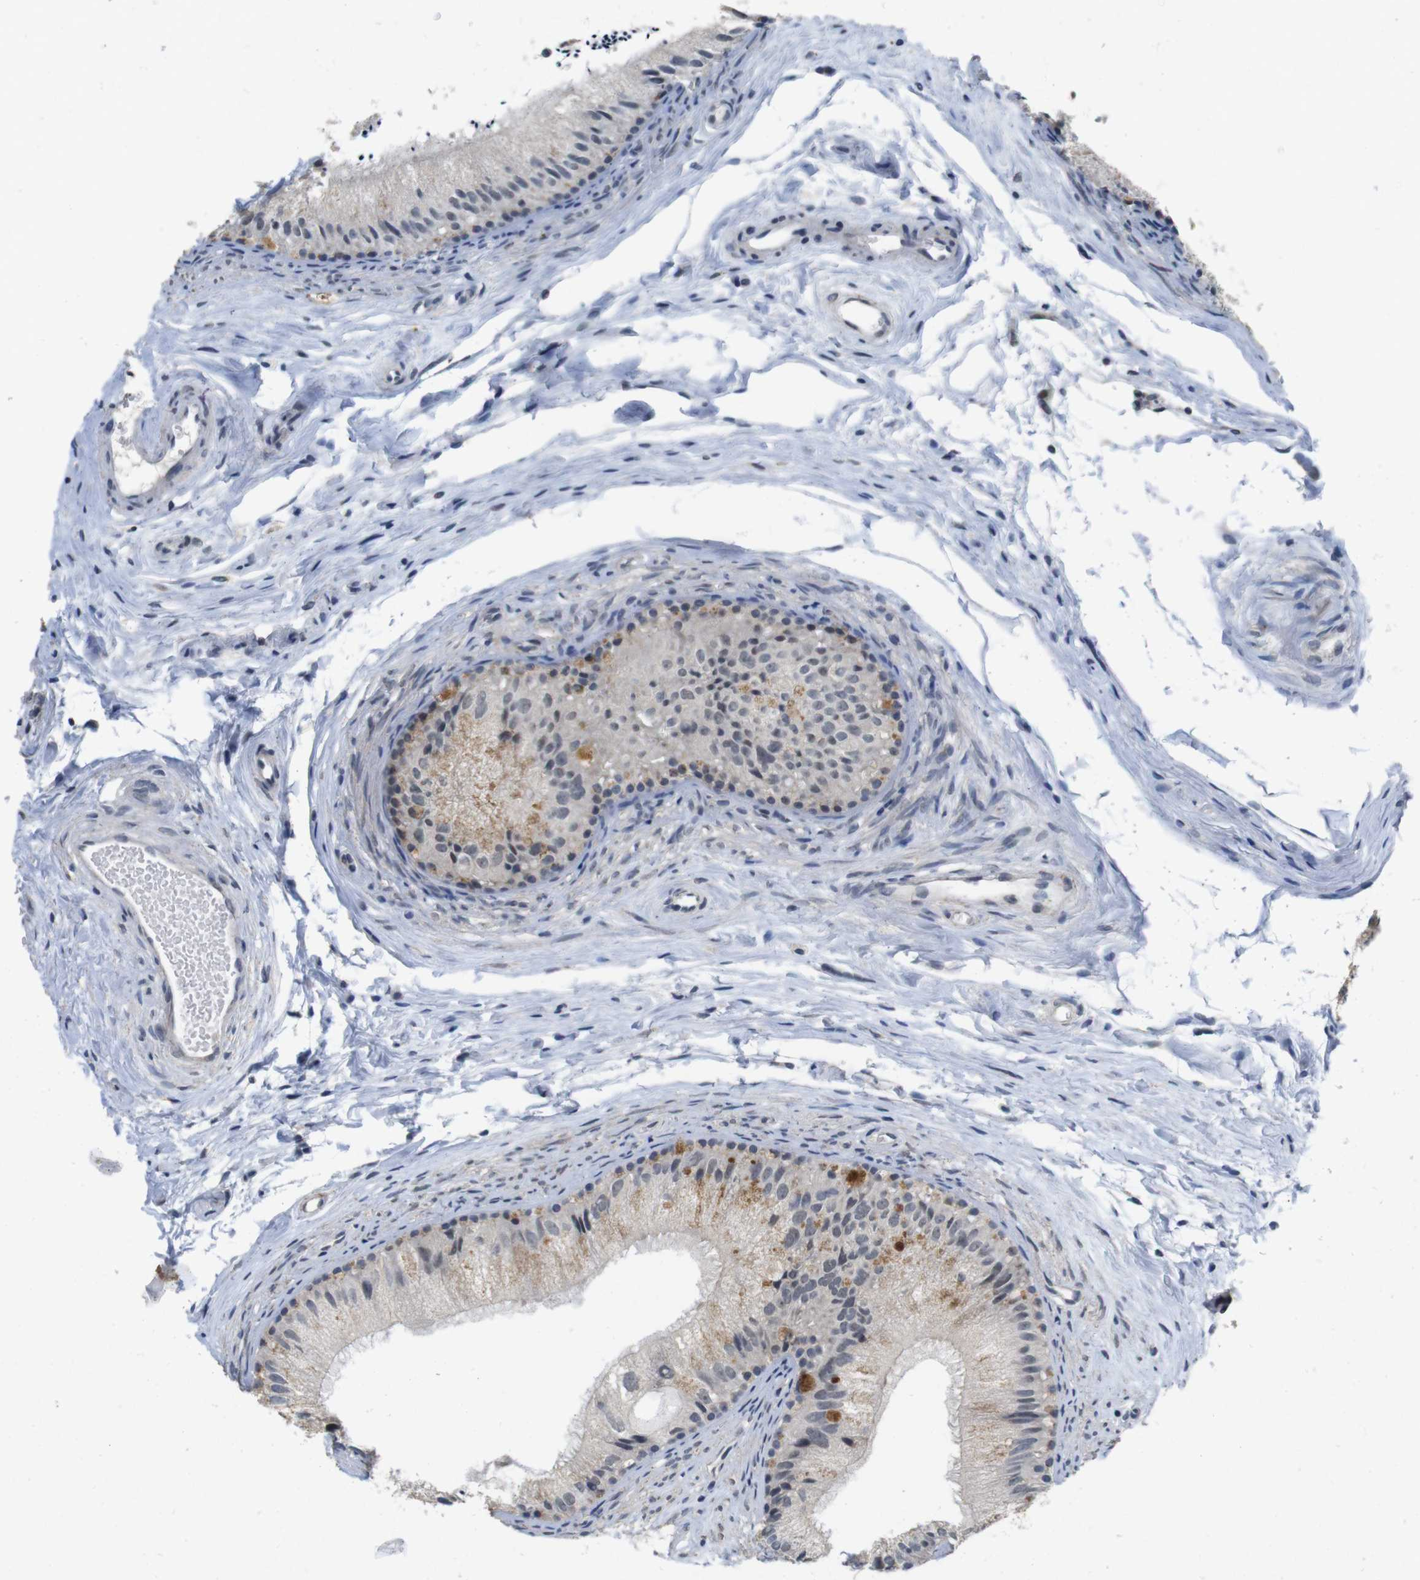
{"staining": {"intensity": "moderate", "quantity": "<25%", "location": "cytoplasmic/membranous"}, "tissue": "epididymis", "cell_type": "Glandular cells", "image_type": "normal", "snomed": [{"axis": "morphology", "description": "Normal tissue, NOS"}, {"axis": "topography", "description": "Epididymis"}], "caption": "Glandular cells display moderate cytoplasmic/membranous staining in approximately <25% of cells in benign epididymis. Using DAB (brown) and hematoxylin (blue) stains, captured at high magnification using brightfield microscopy.", "gene": "SKP2", "patient": {"sex": "male", "age": 56}}